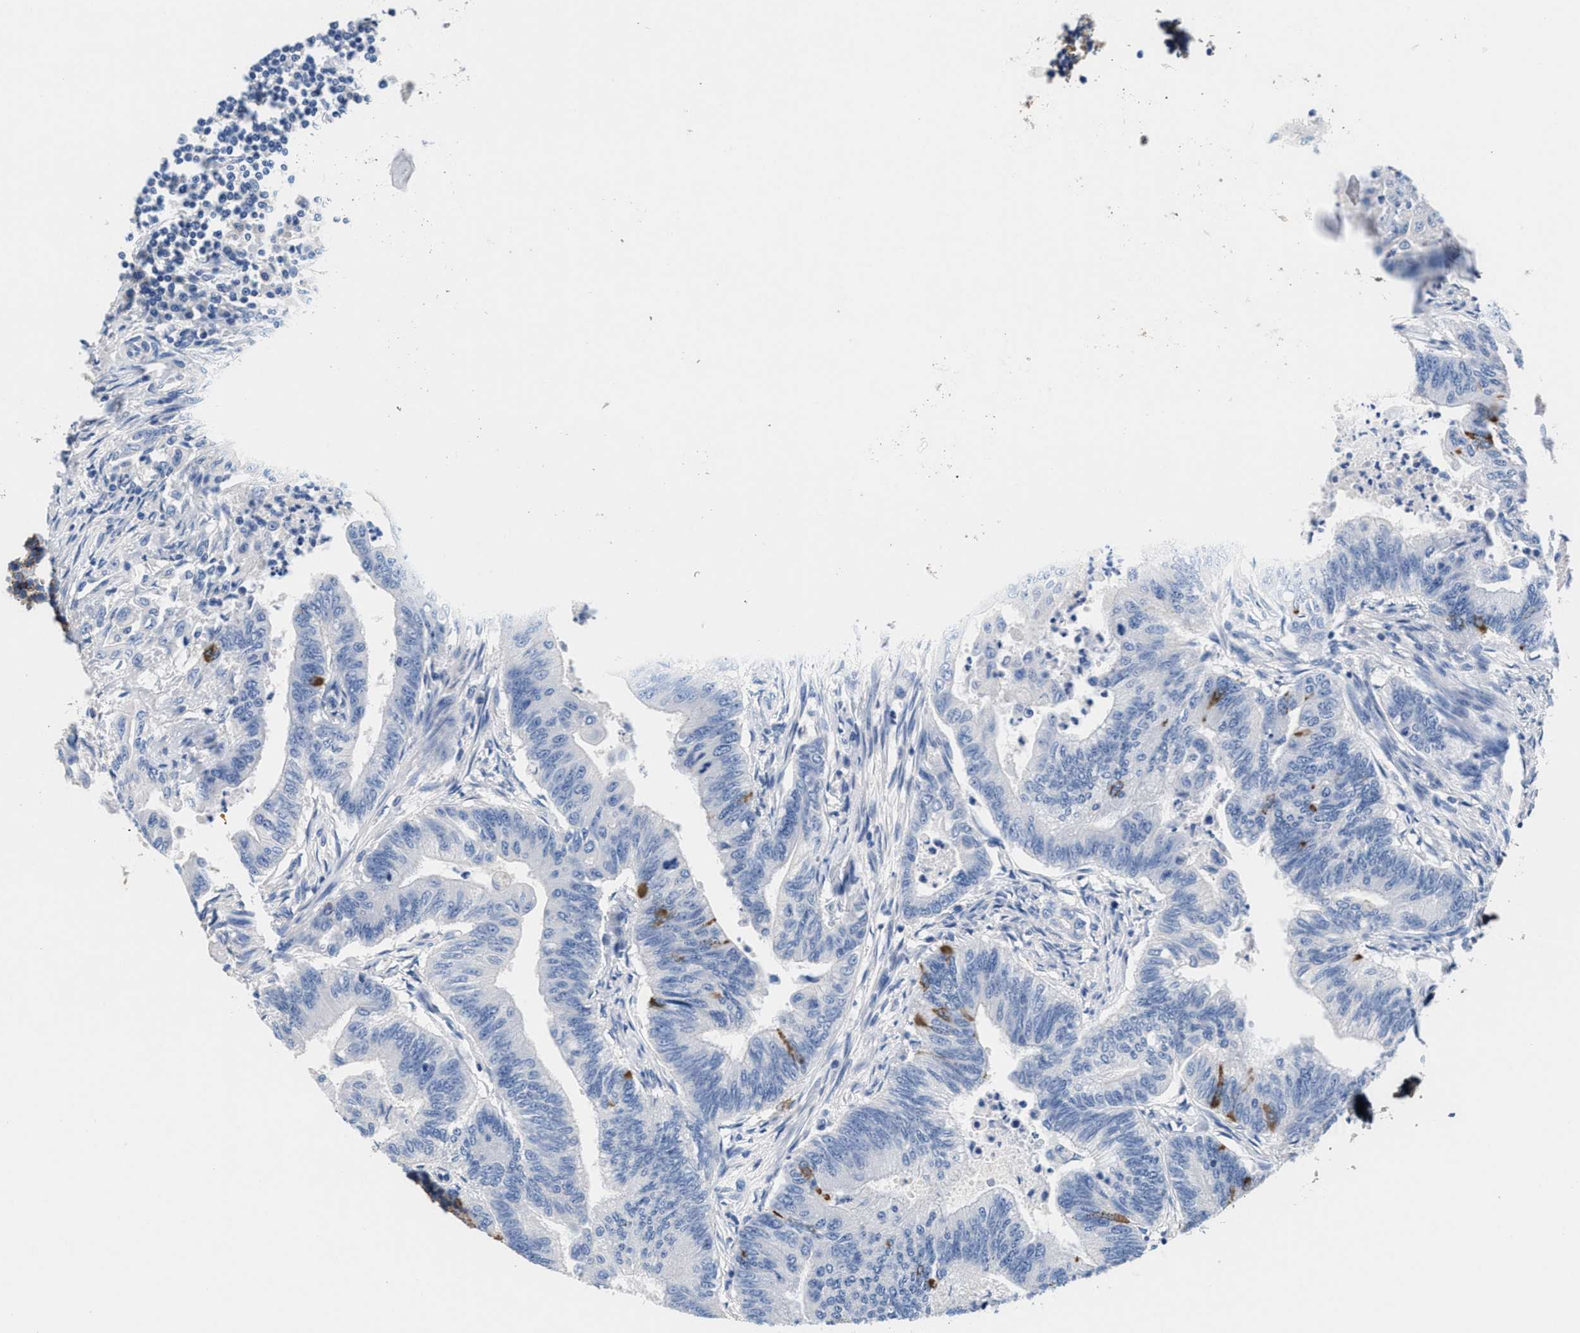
{"staining": {"intensity": "moderate", "quantity": "<25%", "location": "cytoplasmic/membranous"}, "tissue": "colorectal cancer", "cell_type": "Tumor cells", "image_type": "cancer", "snomed": [{"axis": "morphology", "description": "Adenoma, NOS"}, {"axis": "morphology", "description": "Adenocarcinoma, NOS"}, {"axis": "topography", "description": "Colon"}], "caption": "Approximately <25% of tumor cells in colorectal cancer (adenocarcinoma) show moderate cytoplasmic/membranous protein staining as visualized by brown immunohistochemical staining.", "gene": "SLFN13", "patient": {"sex": "male", "age": 79}}